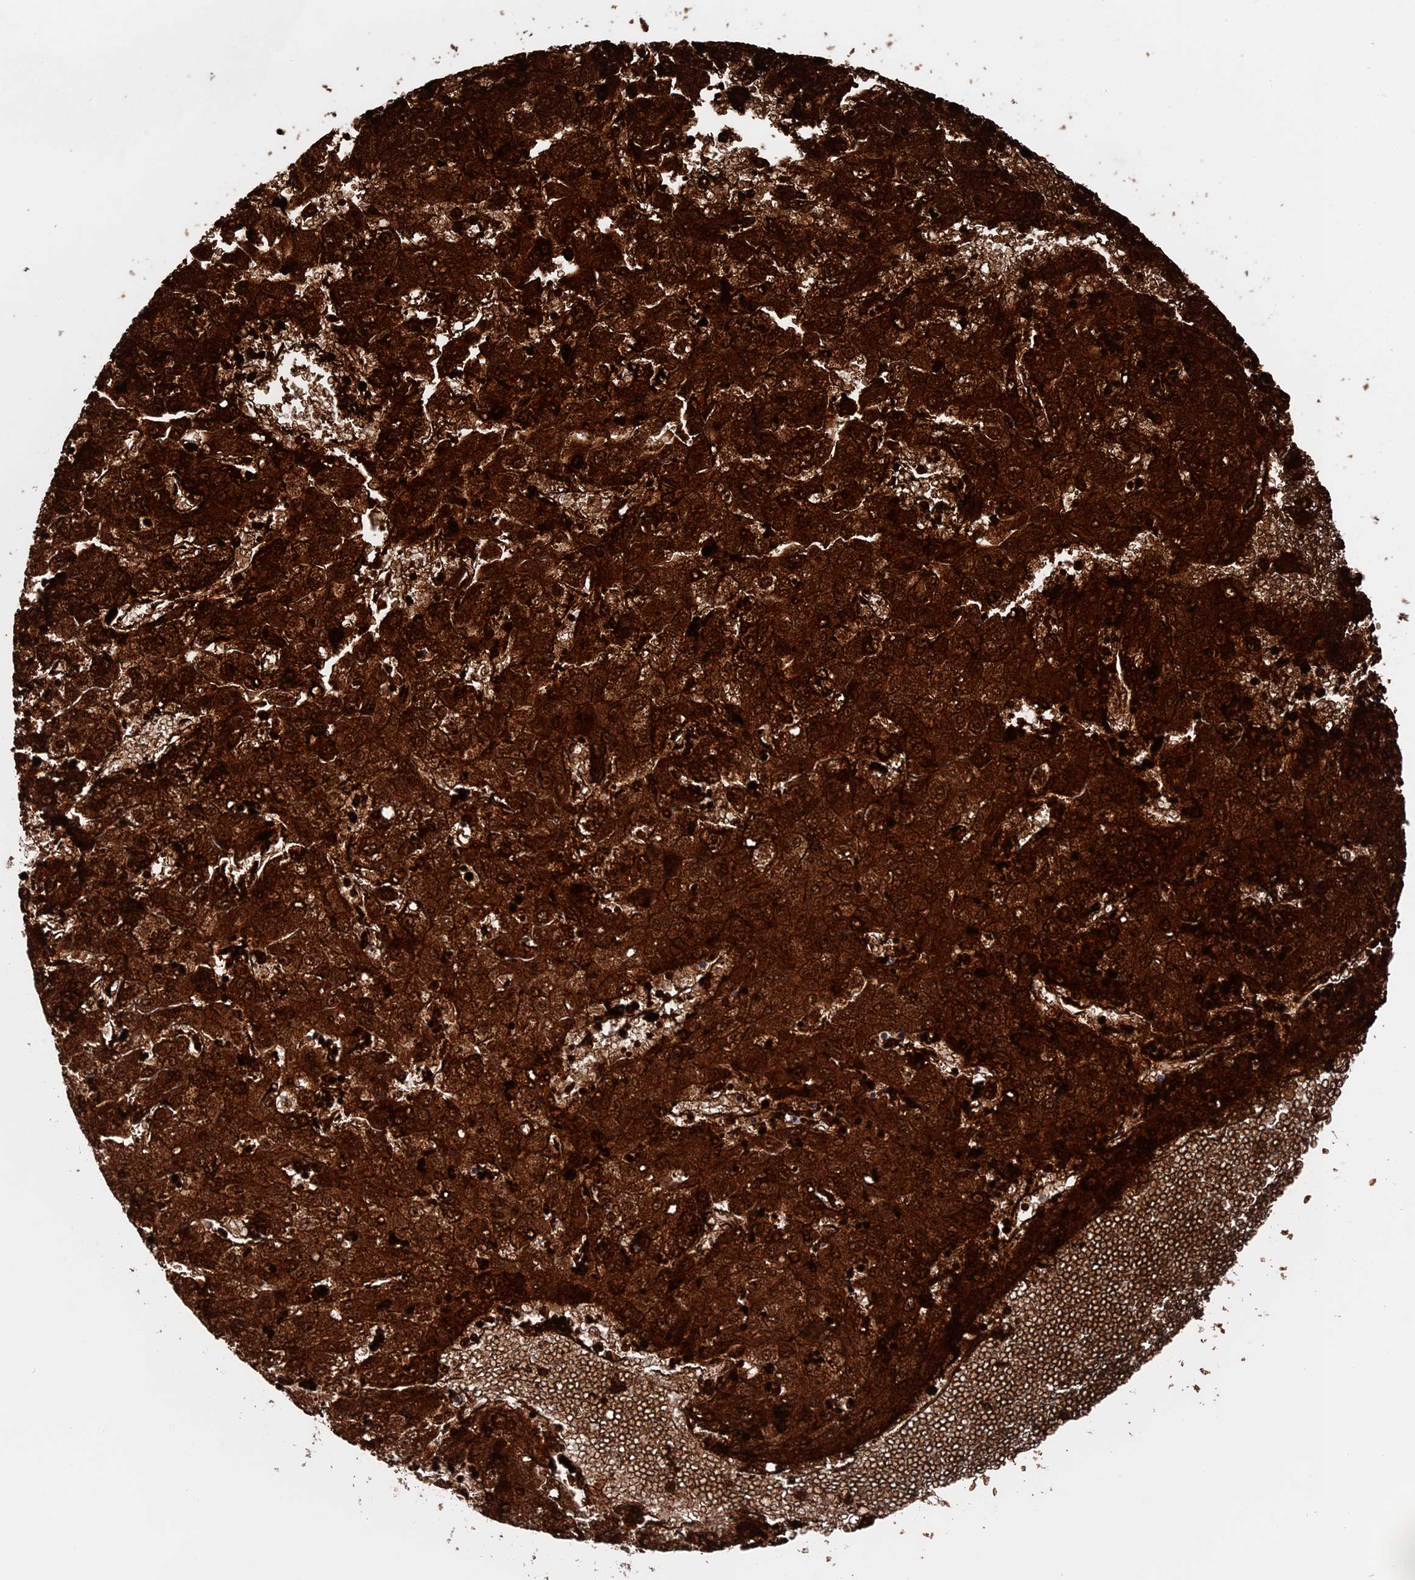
{"staining": {"intensity": "strong", "quantity": ">75%", "location": "cytoplasmic/membranous,nuclear"}, "tissue": "liver cancer", "cell_type": "Tumor cells", "image_type": "cancer", "snomed": [{"axis": "morphology", "description": "Carcinoma, Hepatocellular, NOS"}, {"axis": "topography", "description": "Liver"}], "caption": "A brown stain labels strong cytoplasmic/membranous and nuclear staining of a protein in liver cancer tumor cells.", "gene": "EXOSC9", "patient": {"sex": "male", "age": 72}}